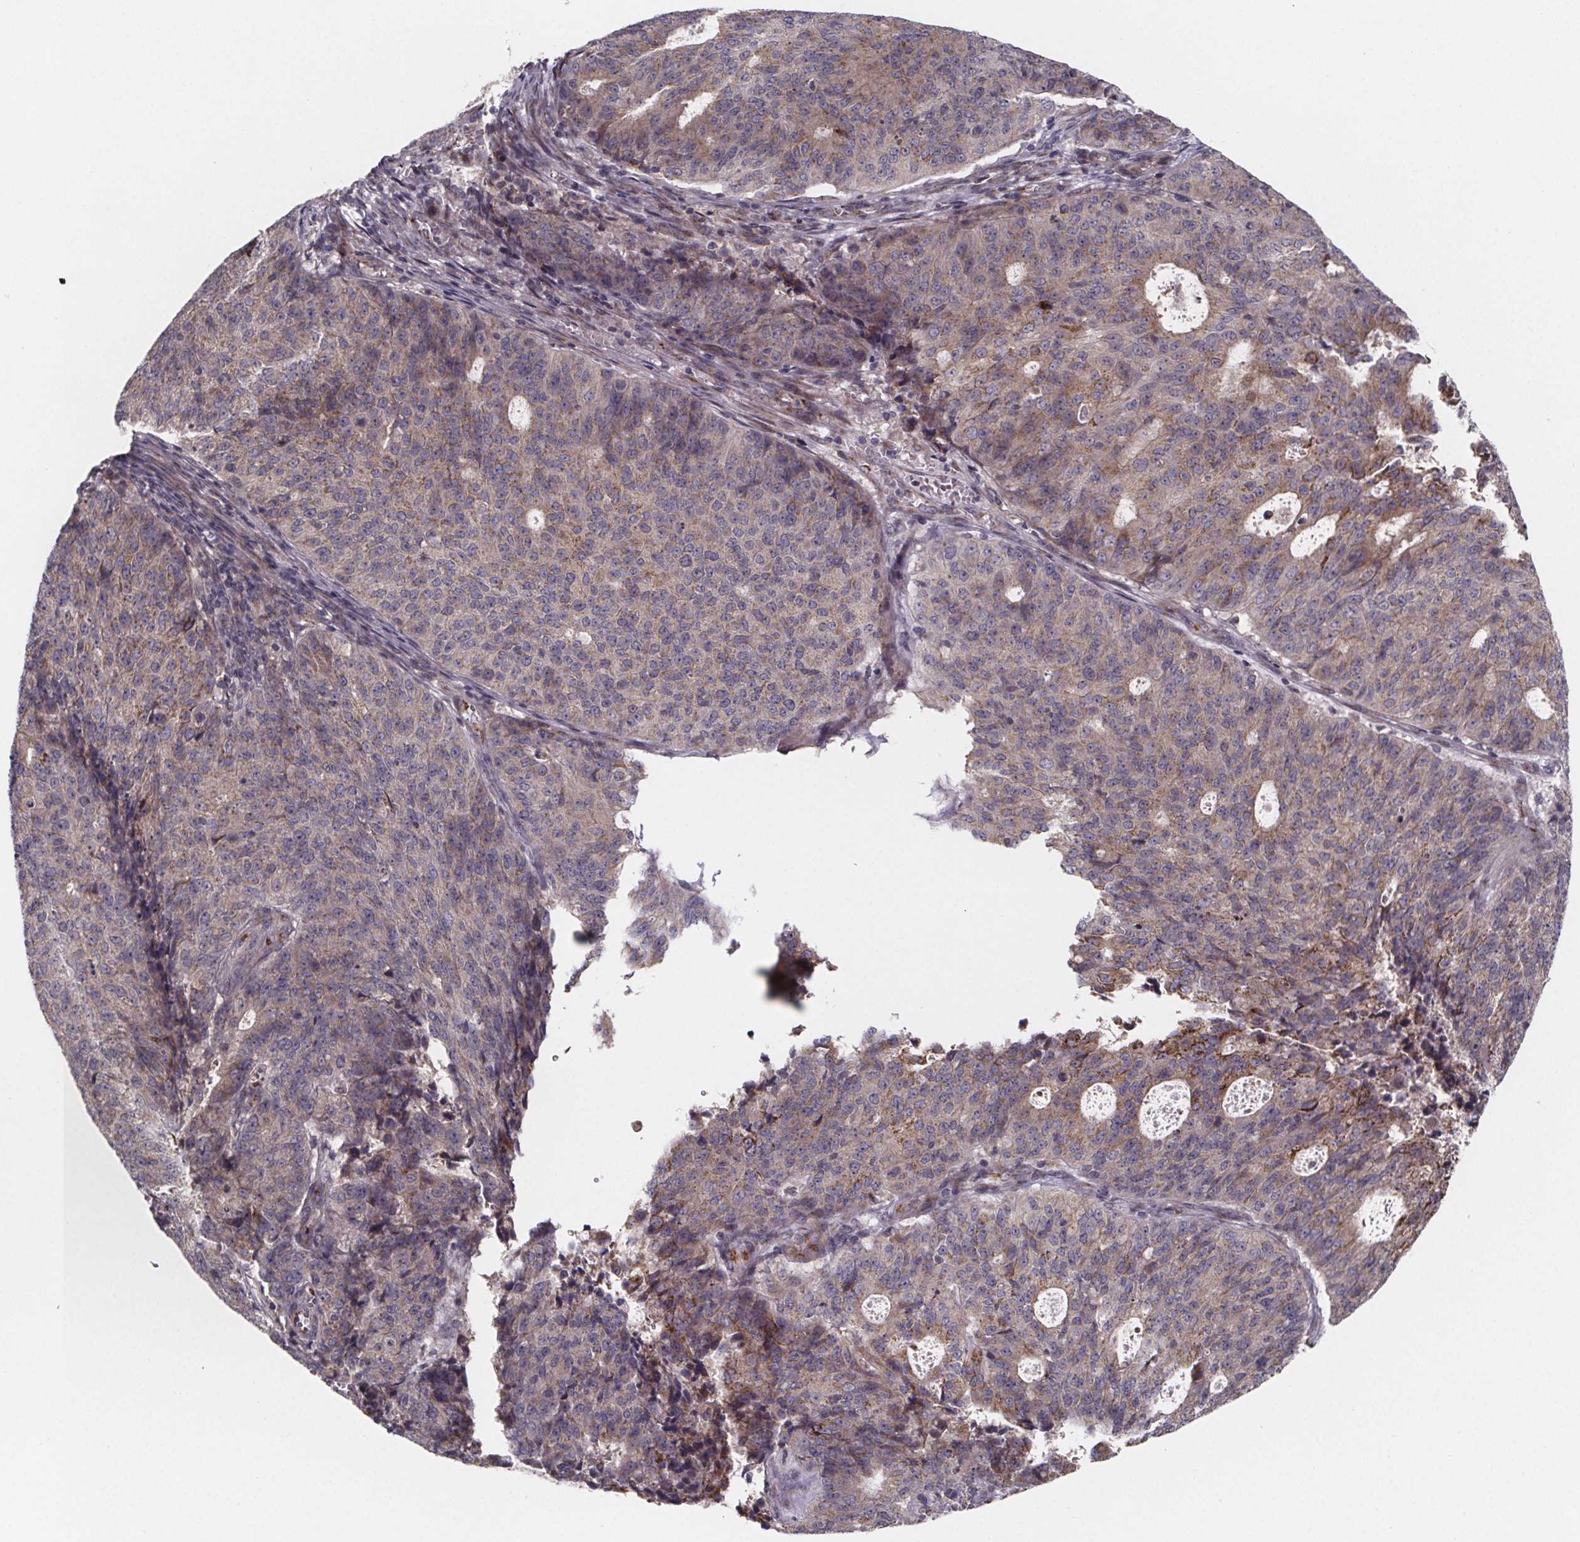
{"staining": {"intensity": "weak", "quantity": "<25%", "location": "cytoplasmic/membranous"}, "tissue": "endometrial cancer", "cell_type": "Tumor cells", "image_type": "cancer", "snomed": [{"axis": "morphology", "description": "Adenocarcinoma, NOS"}, {"axis": "topography", "description": "Endometrium"}], "caption": "This is an IHC histopathology image of human endometrial cancer (adenocarcinoma). There is no expression in tumor cells.", "gene": "NDST1", "patient": {"sex": "female", "age": 82}}